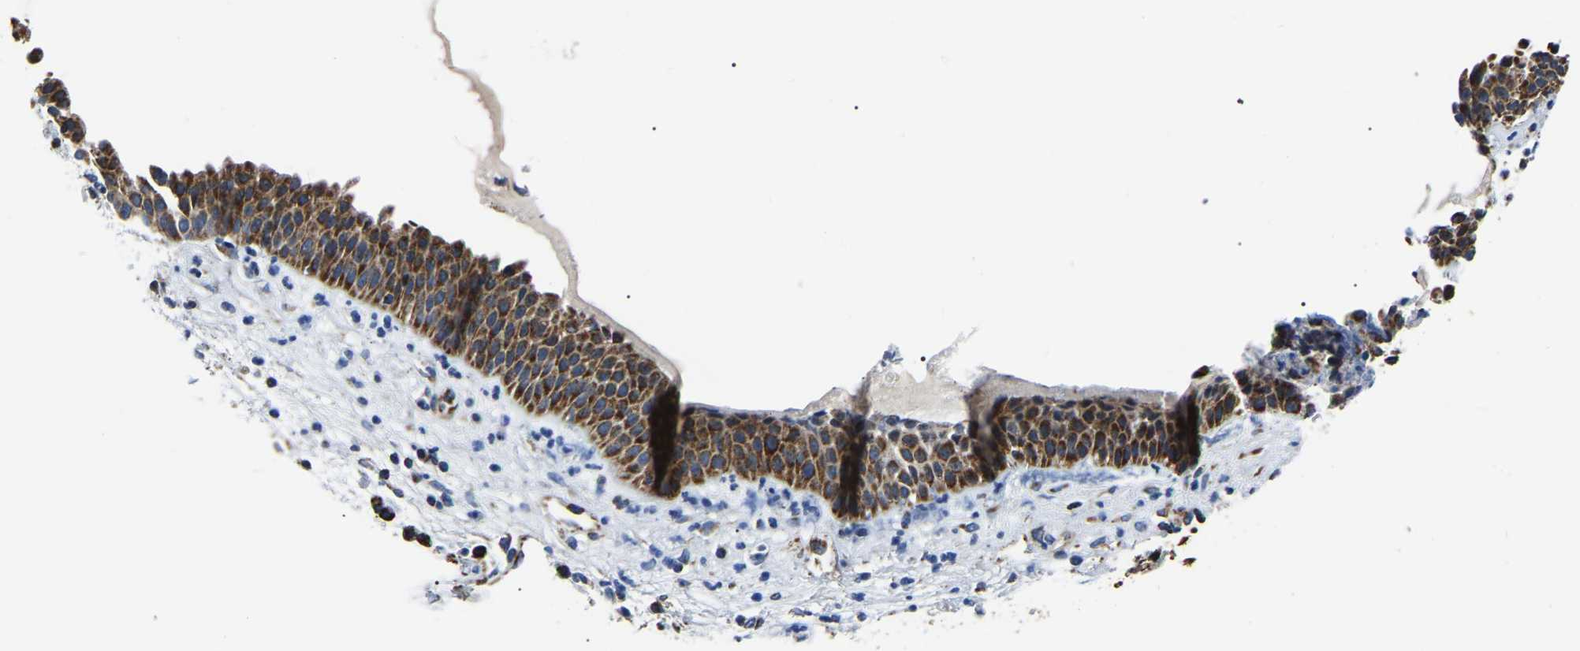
{"staining": {"intensity": "strong", "quantity": ">75%", "location": "cytoplasmic/membranous"}, "tissue": "nasopharynx", "cell_type": "Respiratory epithelial cells", "image_type": "normal", "snomed": [{"axis": "morphology", "description": "Normal tissue, NOS"}, {"axis": "topography", "description": "Nasopharynx"}], "caption": "Protein analysis of unremarkable nasopharynx reveals strong cytoplasmic/membranous expression in approximately >75% of respiratory epithelial cells. (brown staining indicates protein expression, while blue staining denotes nuclei).", "gene": "PPM1E", "patient": {"sex": "male", "age": 21}}